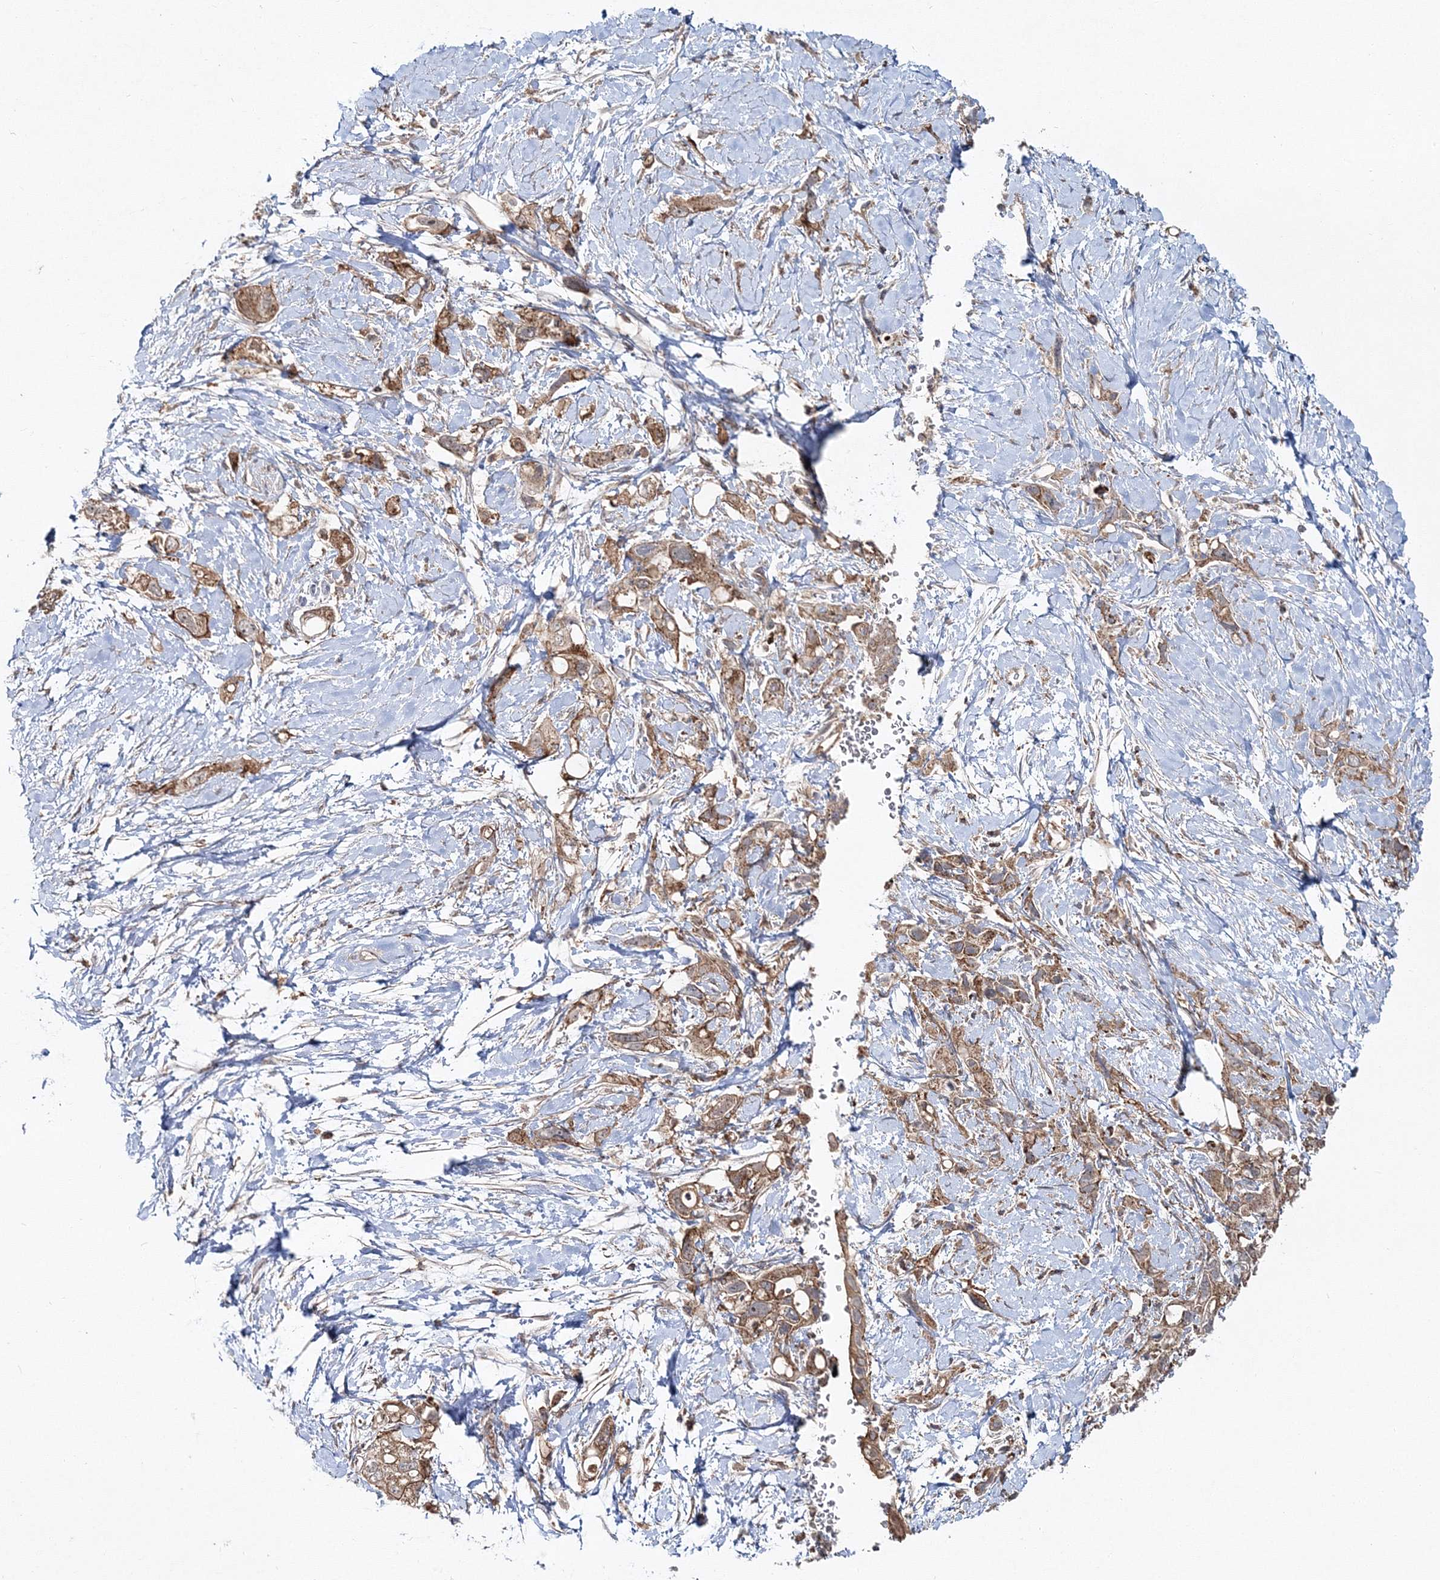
{"staining": {"intensity": "moderate", "quantity": ">75%", "location": "cytoplasmic/membranous"}, "tissue": "pancreatic cancer", "cell_type": "Tumor cells", "image_type": "cancer", "snomed": [{"axis": "morphology", "description": "Adenocarcinoma, NOS"}, {"axis": "topography", "description": "Pancreas"}], "caption": "Pancreatic cancer (adenocarcinoma) tissue displays moderate cytoplasmic/membranous positivity in approximately >75% of tumor cells, visualized by immunohistochemistry.", "gene": "PCBD2", "patient": {"sex": "female", "age": 56}}